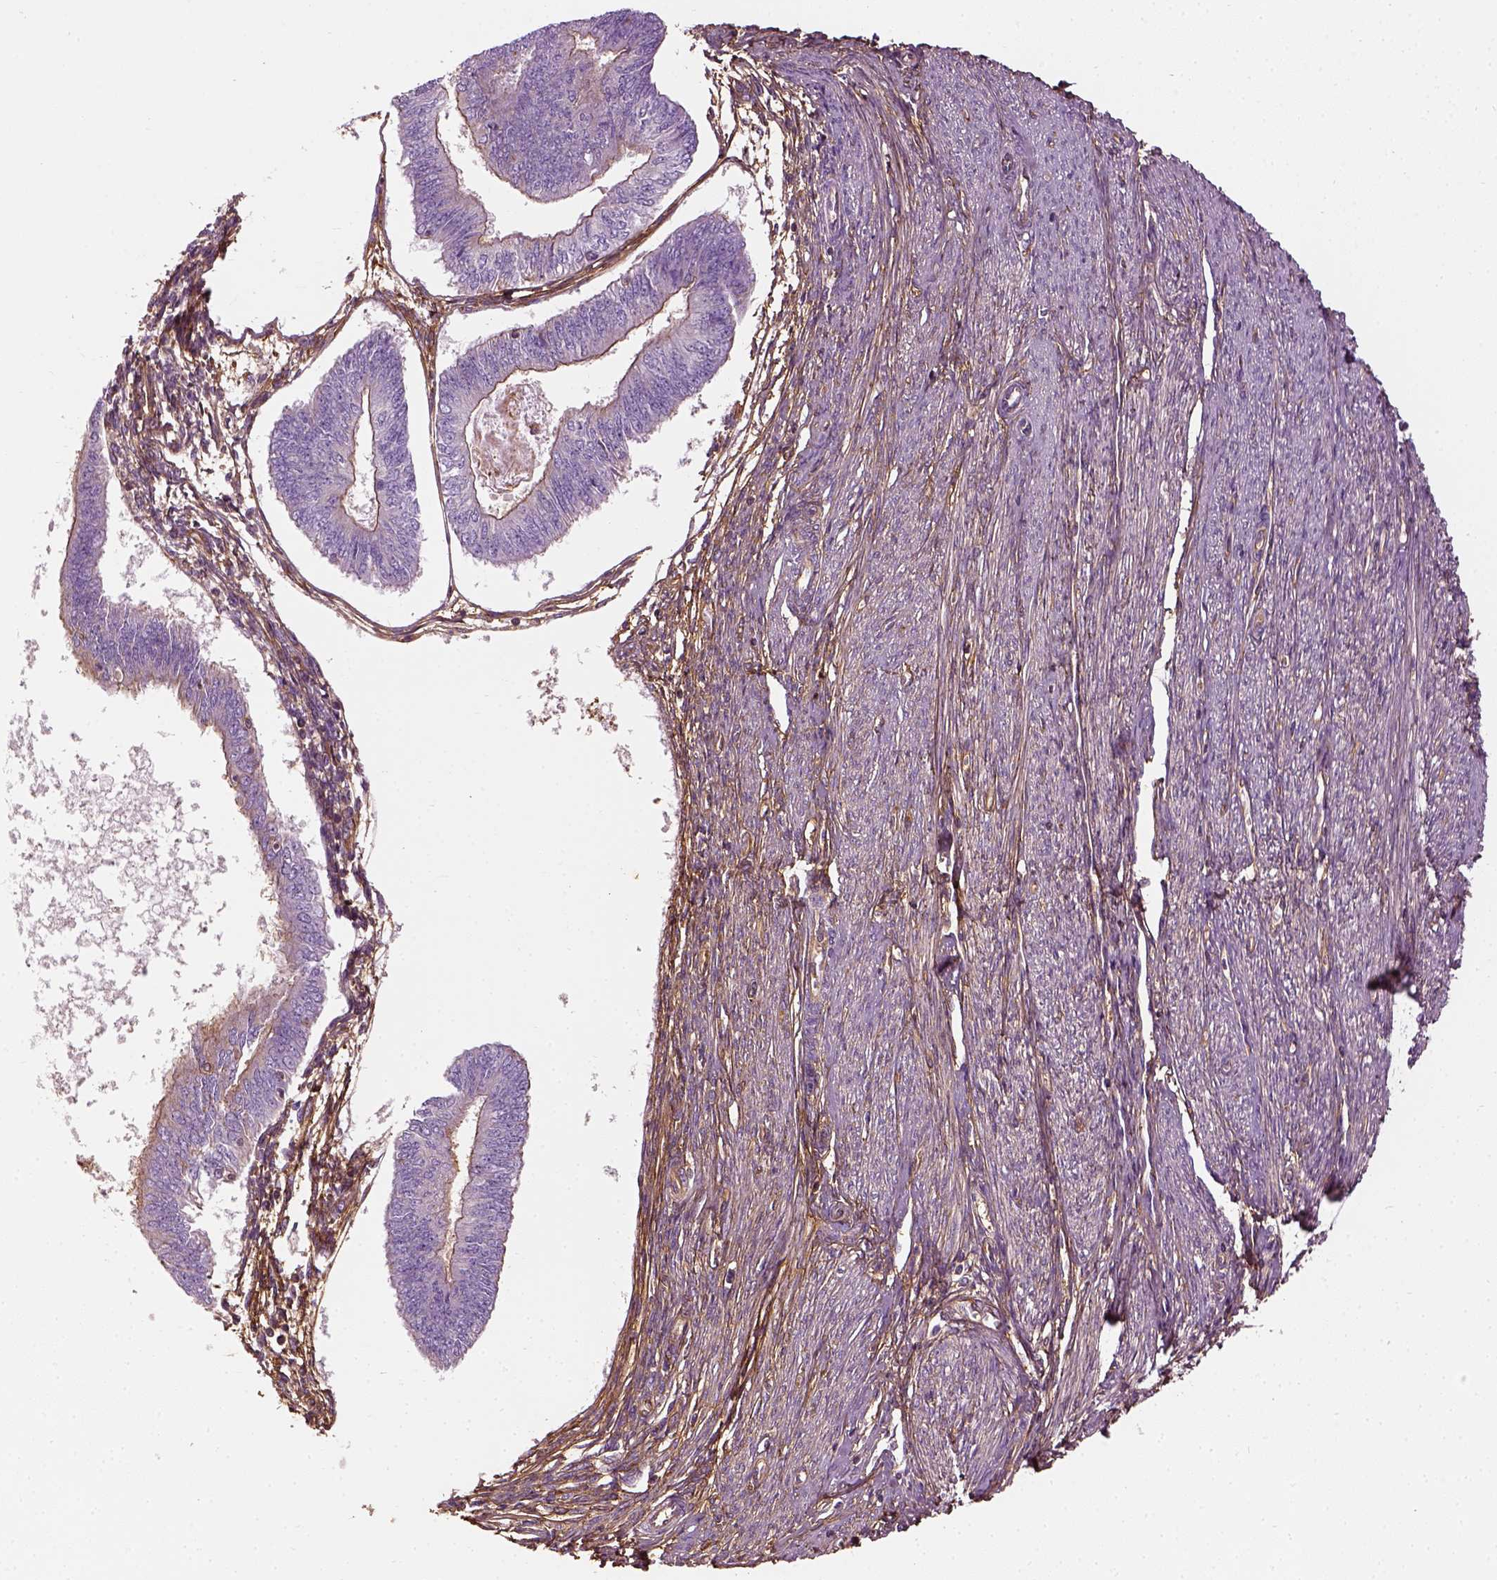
{"staining": {"intensity": "negative", "quantity": "none", "location": "none"}, "tissue": "endometrial cancer", "cell_type": "Tumor cells", "image_type": "cancer", "snomed": [{"axis": "morphology", "description": "Adenocarcinoma, NOS"}, {"axis": "topography", "description": "Endometrium"}], "caption": "A high-resolution image shows immunohistochemistry (IHC) staining of endometrial adenocarcinoma, which exhibits no significant expression in tumor cells. The staining was performed using DAB to visualize the protein expression in brown, while the nuclei were stained in blue with hematoxylin (Magnification: 20x).", "gene": "COL6A2", "patient": {"sex": "female", "age": 58}}